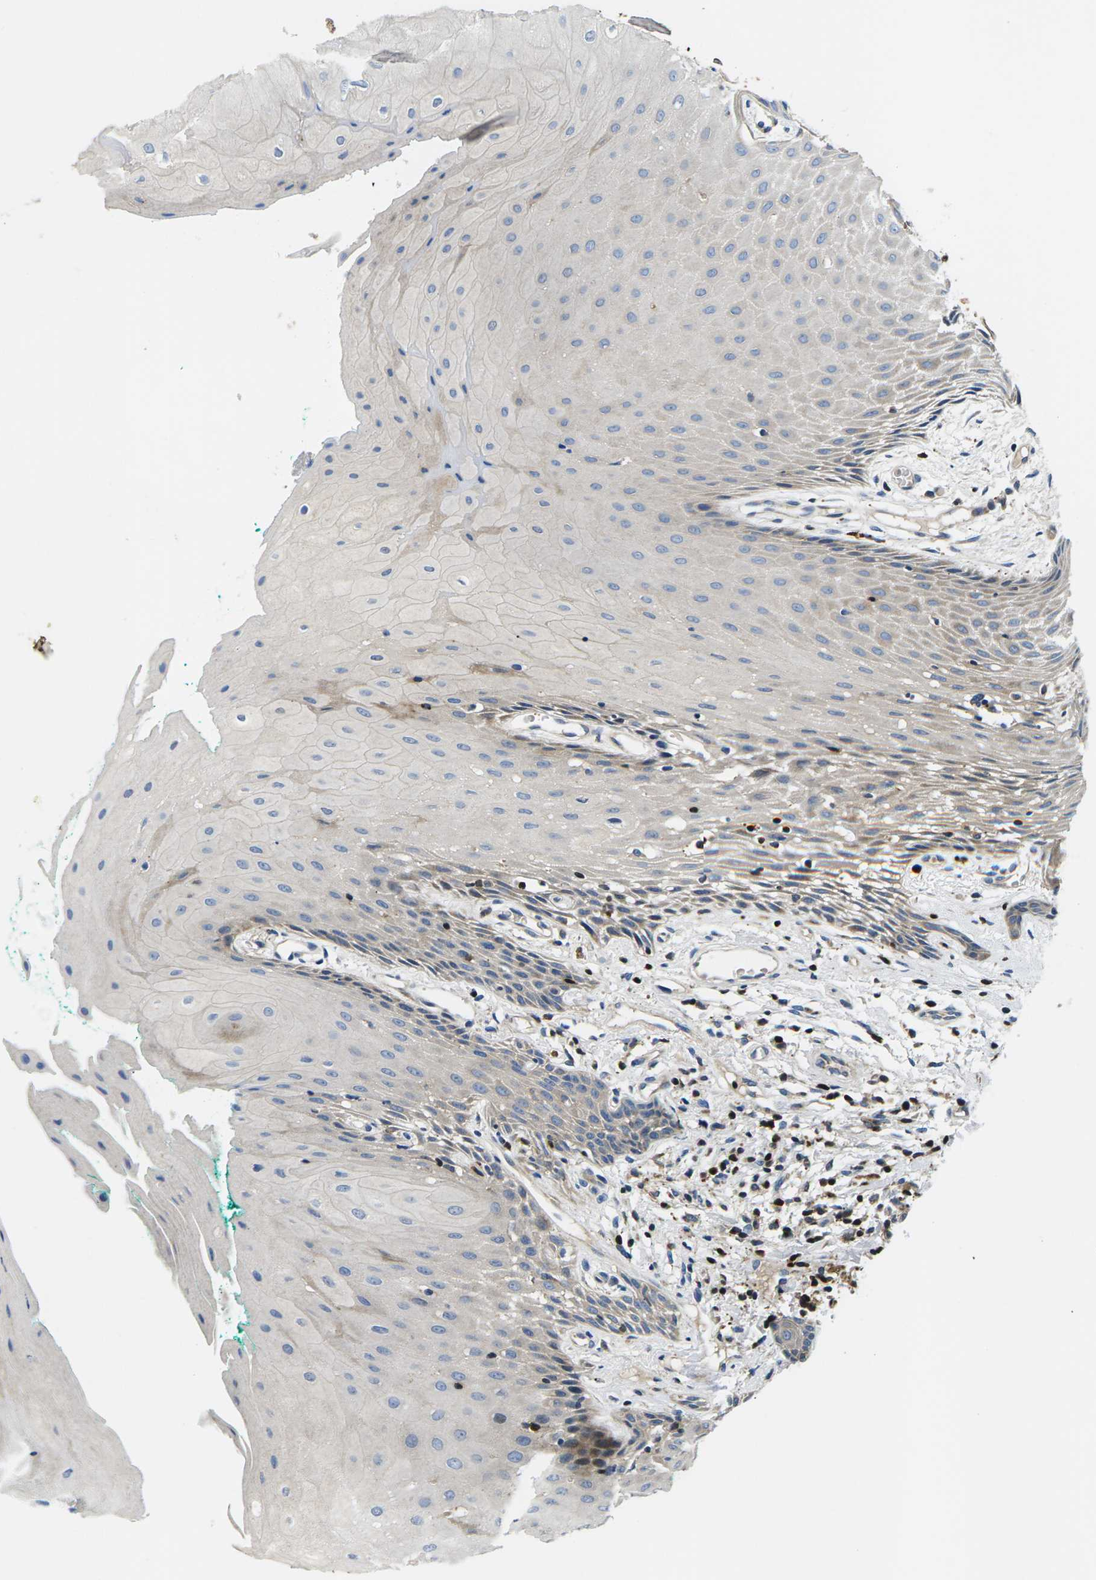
{"staining": {"intensity": "moderate", "quantity": "25%-75%", "location": "cytoplasmic/membranous"}, "tissue": "oral mucosa", "cell_type": "Squamous epithelial cells", "image_type": "normal", "snomed": [{"axis": "morphology", "description": "Normal tissue, NOS"}, {"axis": "morphology", "description": "Squamous cell carcinoma, NOS"}, {"axis": "topography", "description": "Oral tissue"}, {"axis": "topography", "description": "Salivary gland"}, {"axis": "topography", "description": "Head-Neck"}], "caption": "Oral mucosa stained with immunohistochemistry (IHC) shows moderate cytoplasmic/membranous staining in approximately 25%-75% of squamous epithelial cells. Using DAB (brown) and hematoxylin (blue) stains, captured at high magnification using brightfield microscopy.", "gene": "PLCE1", "patient": {"sex": "female", "age": 62}}